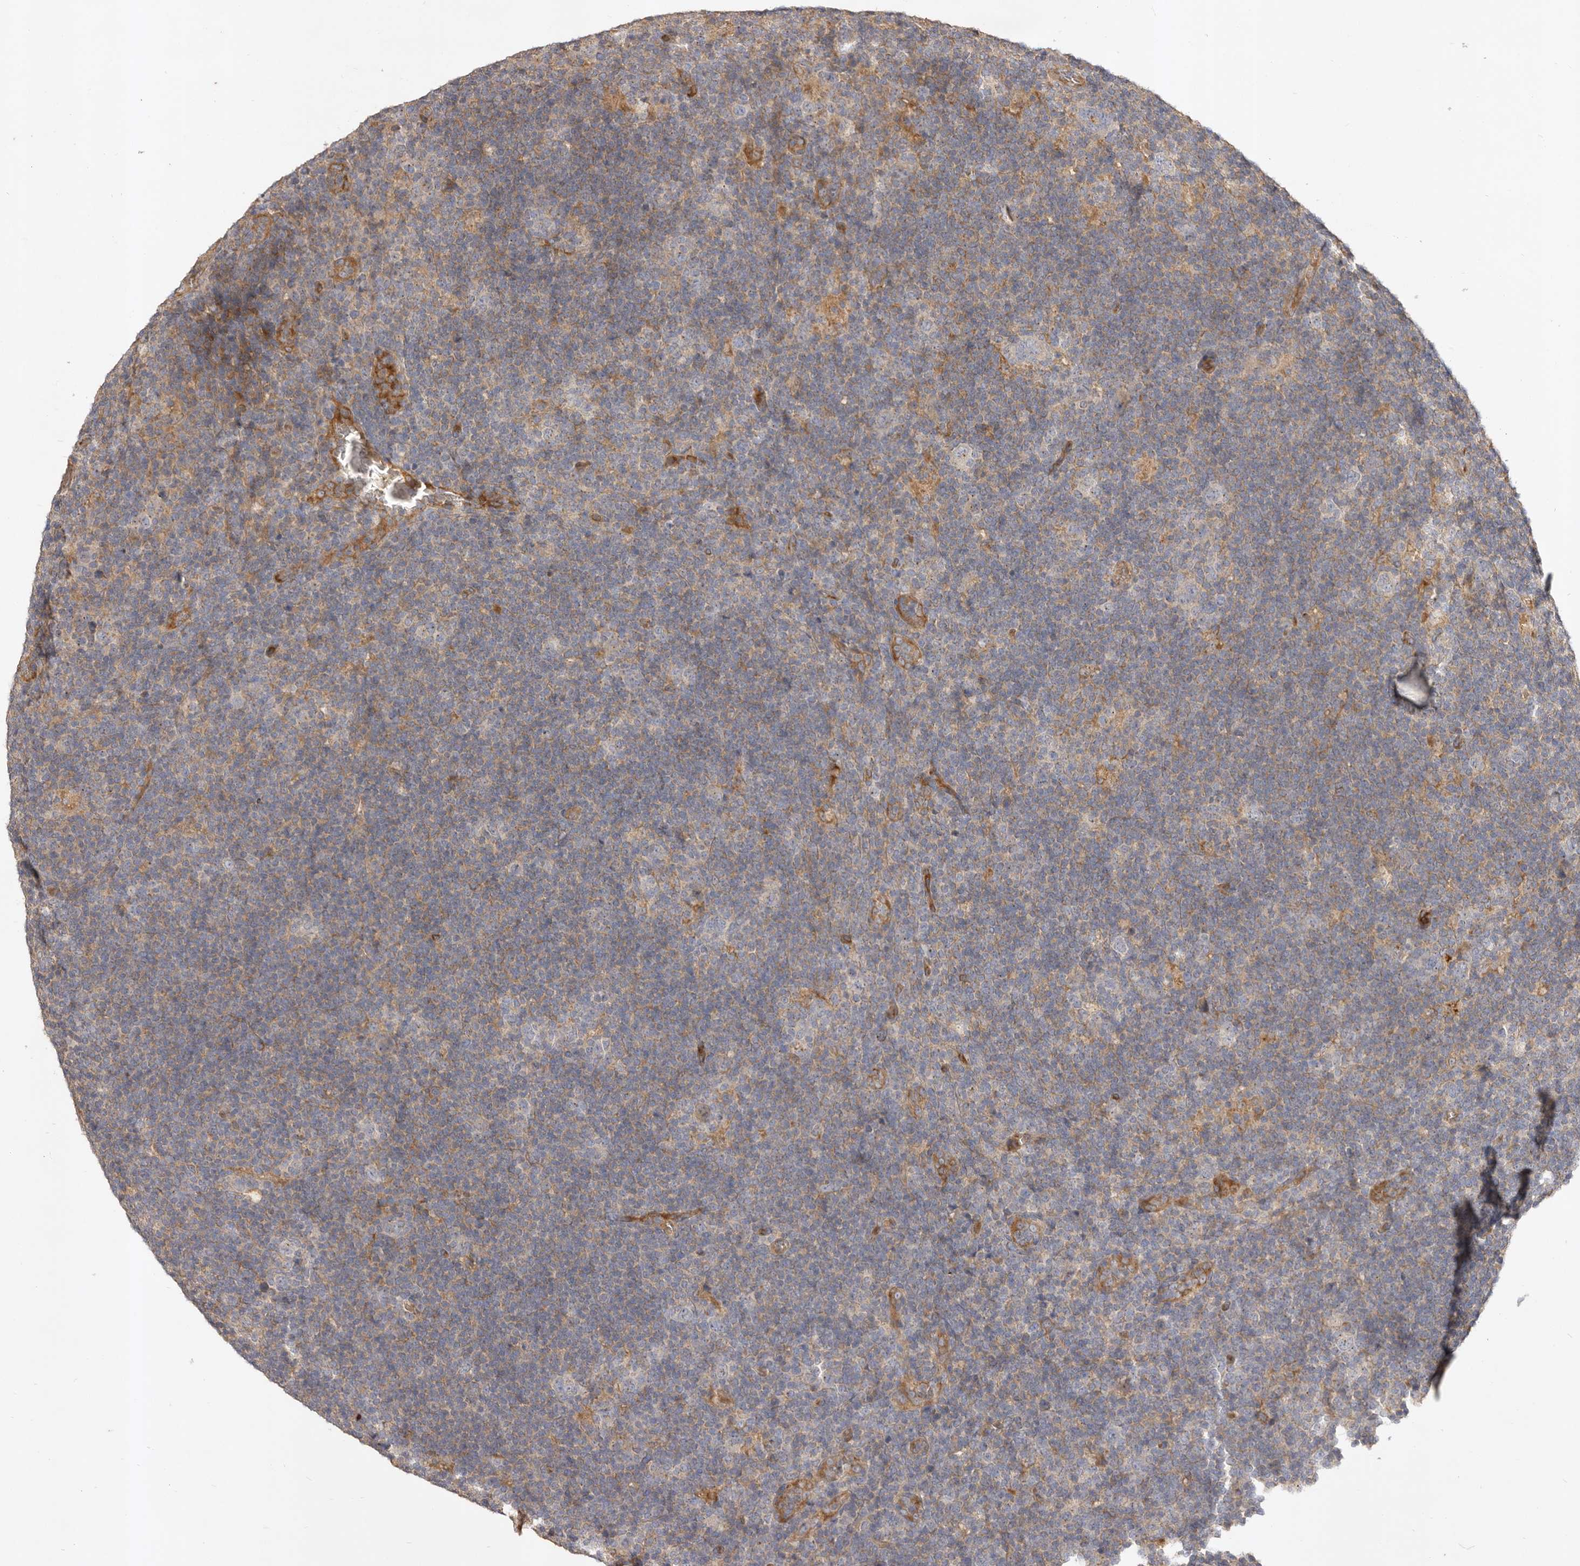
{"staining": {"intensity": "negative", "quantity": "none", "location": "none"}, "tissue": "lymphoma", "cell_type": "Tumor cells", "image_type": "cancer", "snomed": [{"axis": "morphology", "description": "Hodgkin's disease, NOS"}, {"axis": "topography", "description": "Lymph node"}], "caption": "This histopathology image is of lymphoma stained with immunohistochemistry to label a protein in brown with the nuclei are counter-stained blue. There is no staining in tumor cells. (DAB IHC with hematoxylin counter stain).", "gene": "ADAMTS9", "patient": {"sex": "female", "age": 57}}